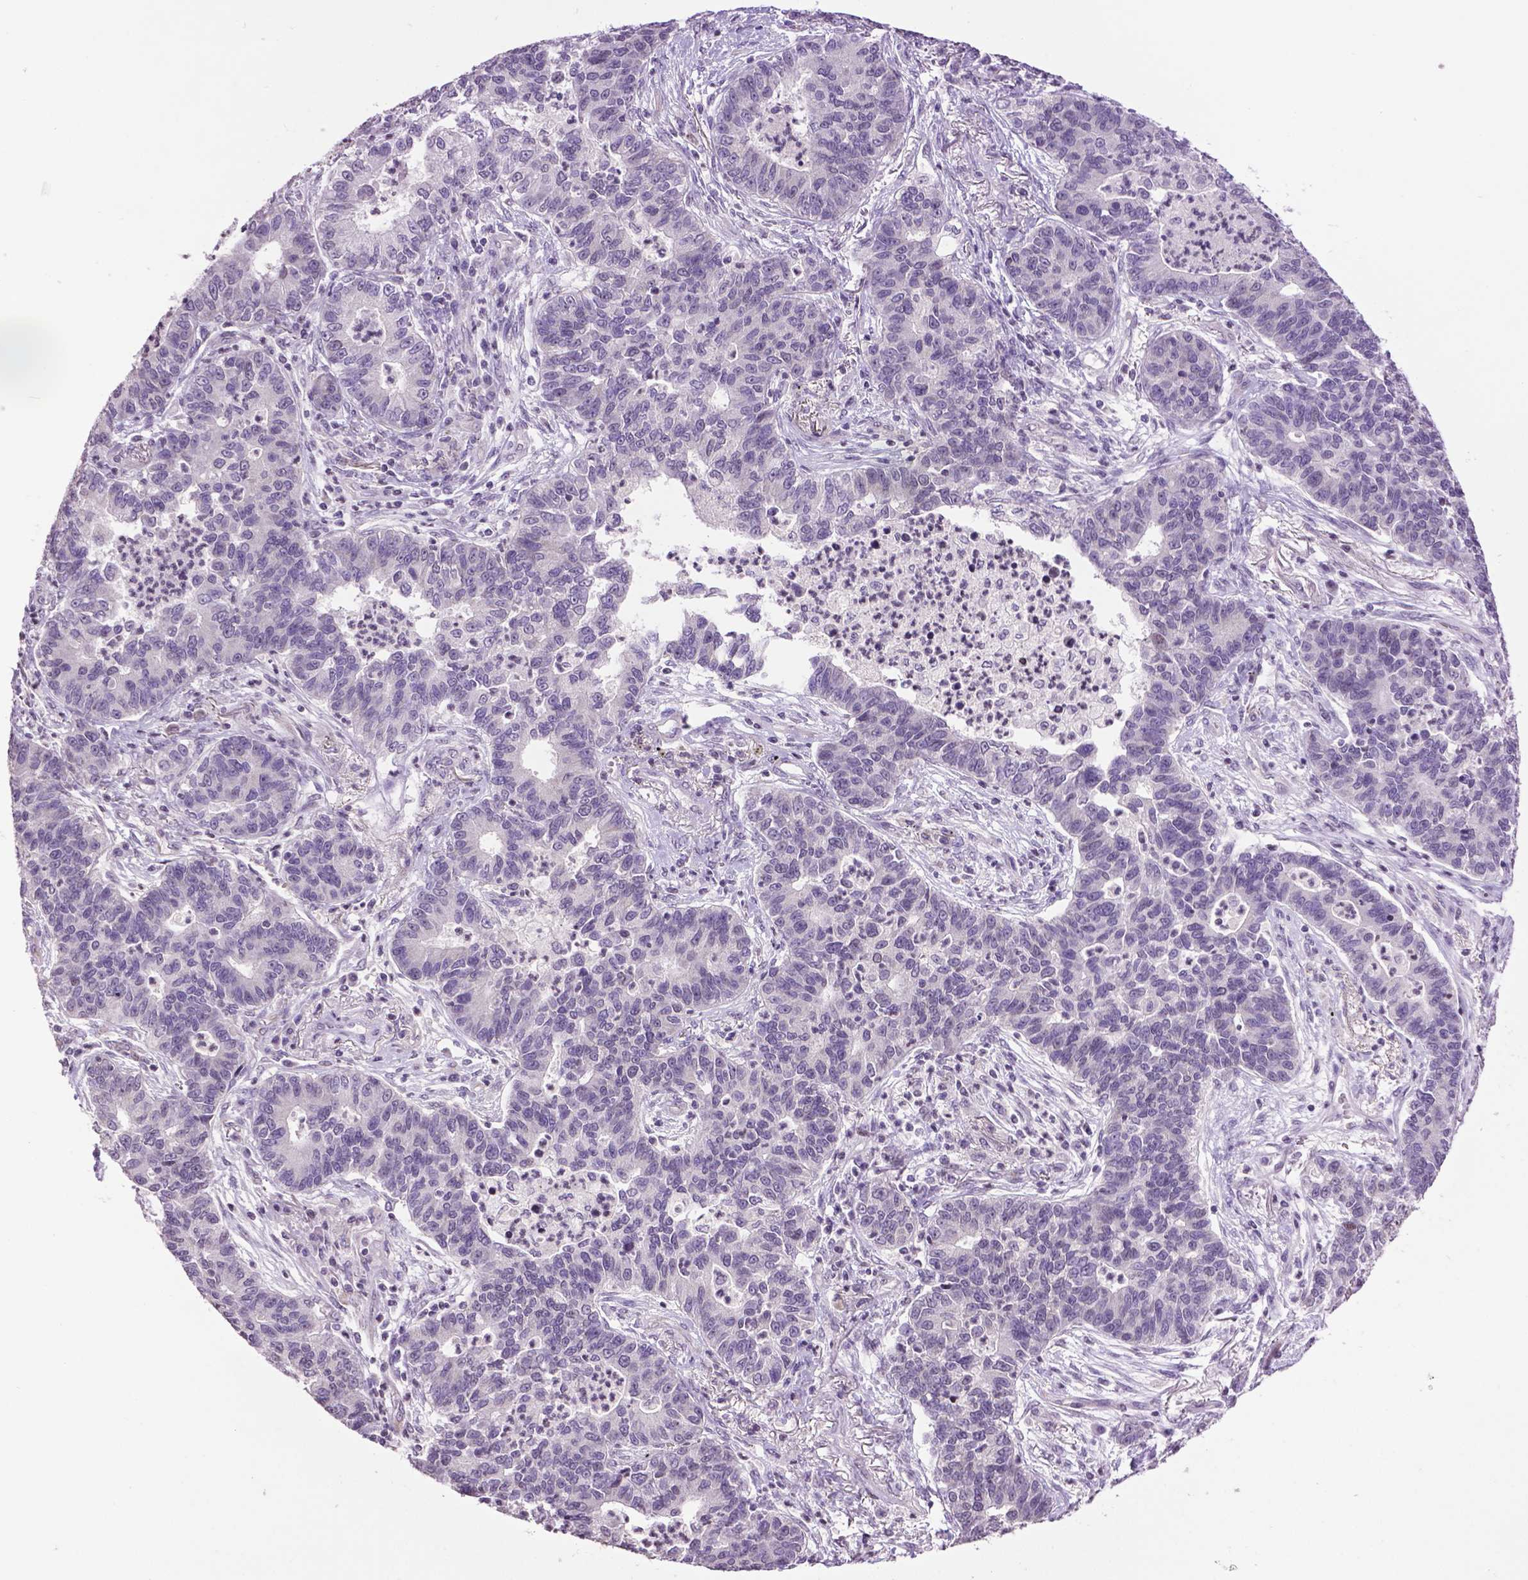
{"staining": {"intensity": "negative", "quantity": "none", "location": "none"}, "tissue": "lung cancer", "cell_type": "Tumor cells", "image_type": "cancer", "snomed": [{"axis": "morphology", "description": "Adenocarcinoma, NOS"}, {"axis": "topography", "description": "Lung"}], "caption": "Immunohistochemical staining of lung cancer (adenocarcinoma) displays no significant positivity in tumor cells.", "gene": "TH", "patient": {"sex": "female", "age": 57}}